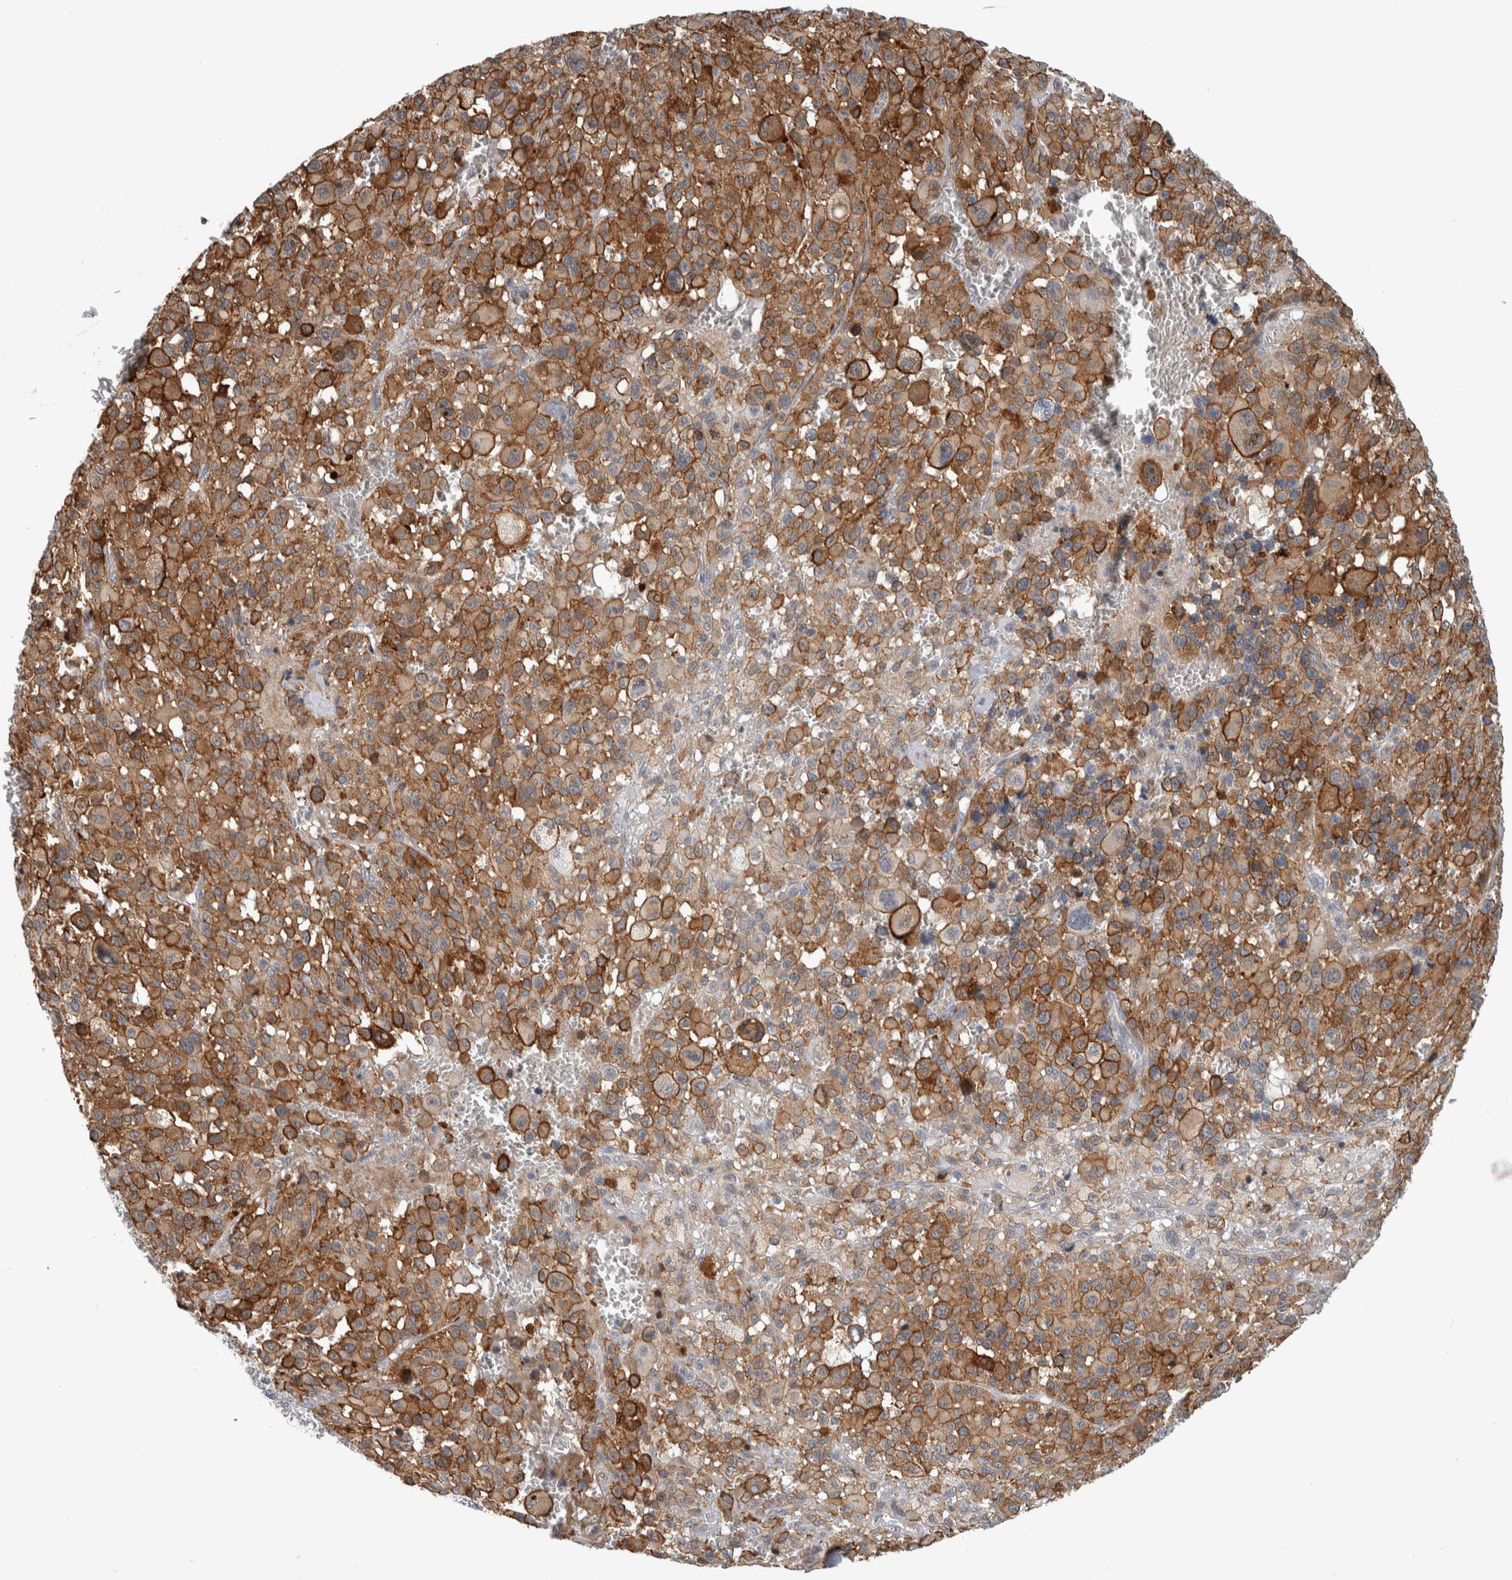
{"staining": {"intensity": "strong", "quantity": ">75%", "location": "cytoplasmic/membranous"}, "tissue": "melanoma", "cell_type": "Tumor cells", "image_type": "cancer", "snomed": [{"axis": "morphology", "description": "Malignant melanoma, Metastatic site"}, {"axis": "topography", "description": "Skin"}], "caption": "Melanoma stained with a brown dye demonstrates strong cytoplasmic/membranous positive positivity in approximately >75% of tumor cells.", "gene": "MSL1", "patient": {"sex": "female", "age": 74}}